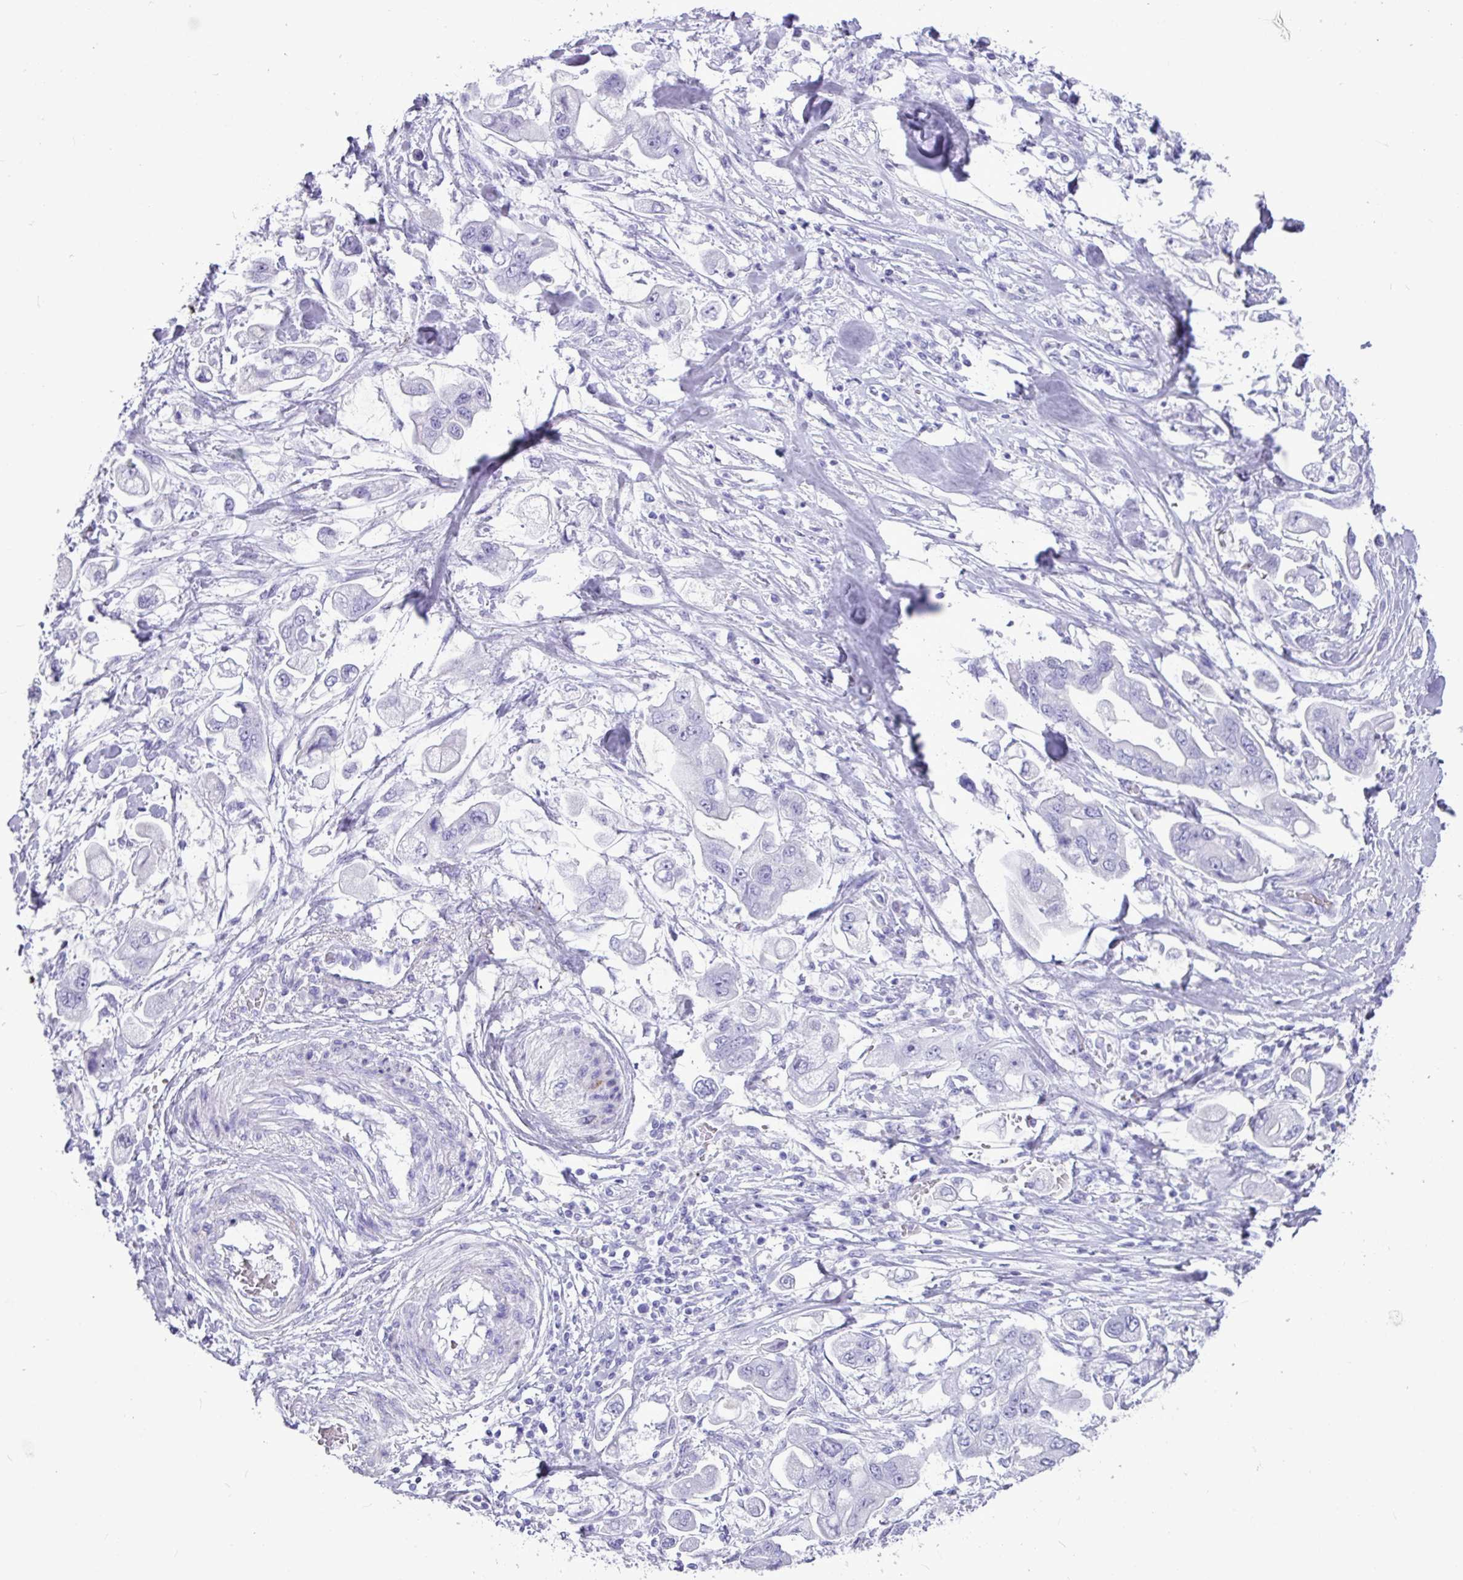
{"staining": {"intensity": "negative", "quantity": "none", "location": "none"}, "tissue": "stomach cancer", "cell_type": "Tumor cells", "image_type": "cancer", "snomed": [{"axis": "morphology", "description": "Adenocarcinoma, NOS"}, {"axis": "topography", "description": "Stomach"}], "caption": "The IHC micrograph has no significant expression in tumor cells of adenocarcinoma (stomach) tissue.", "gene": "CKMT2", "patient": {"sex": "male", "age": 62}}